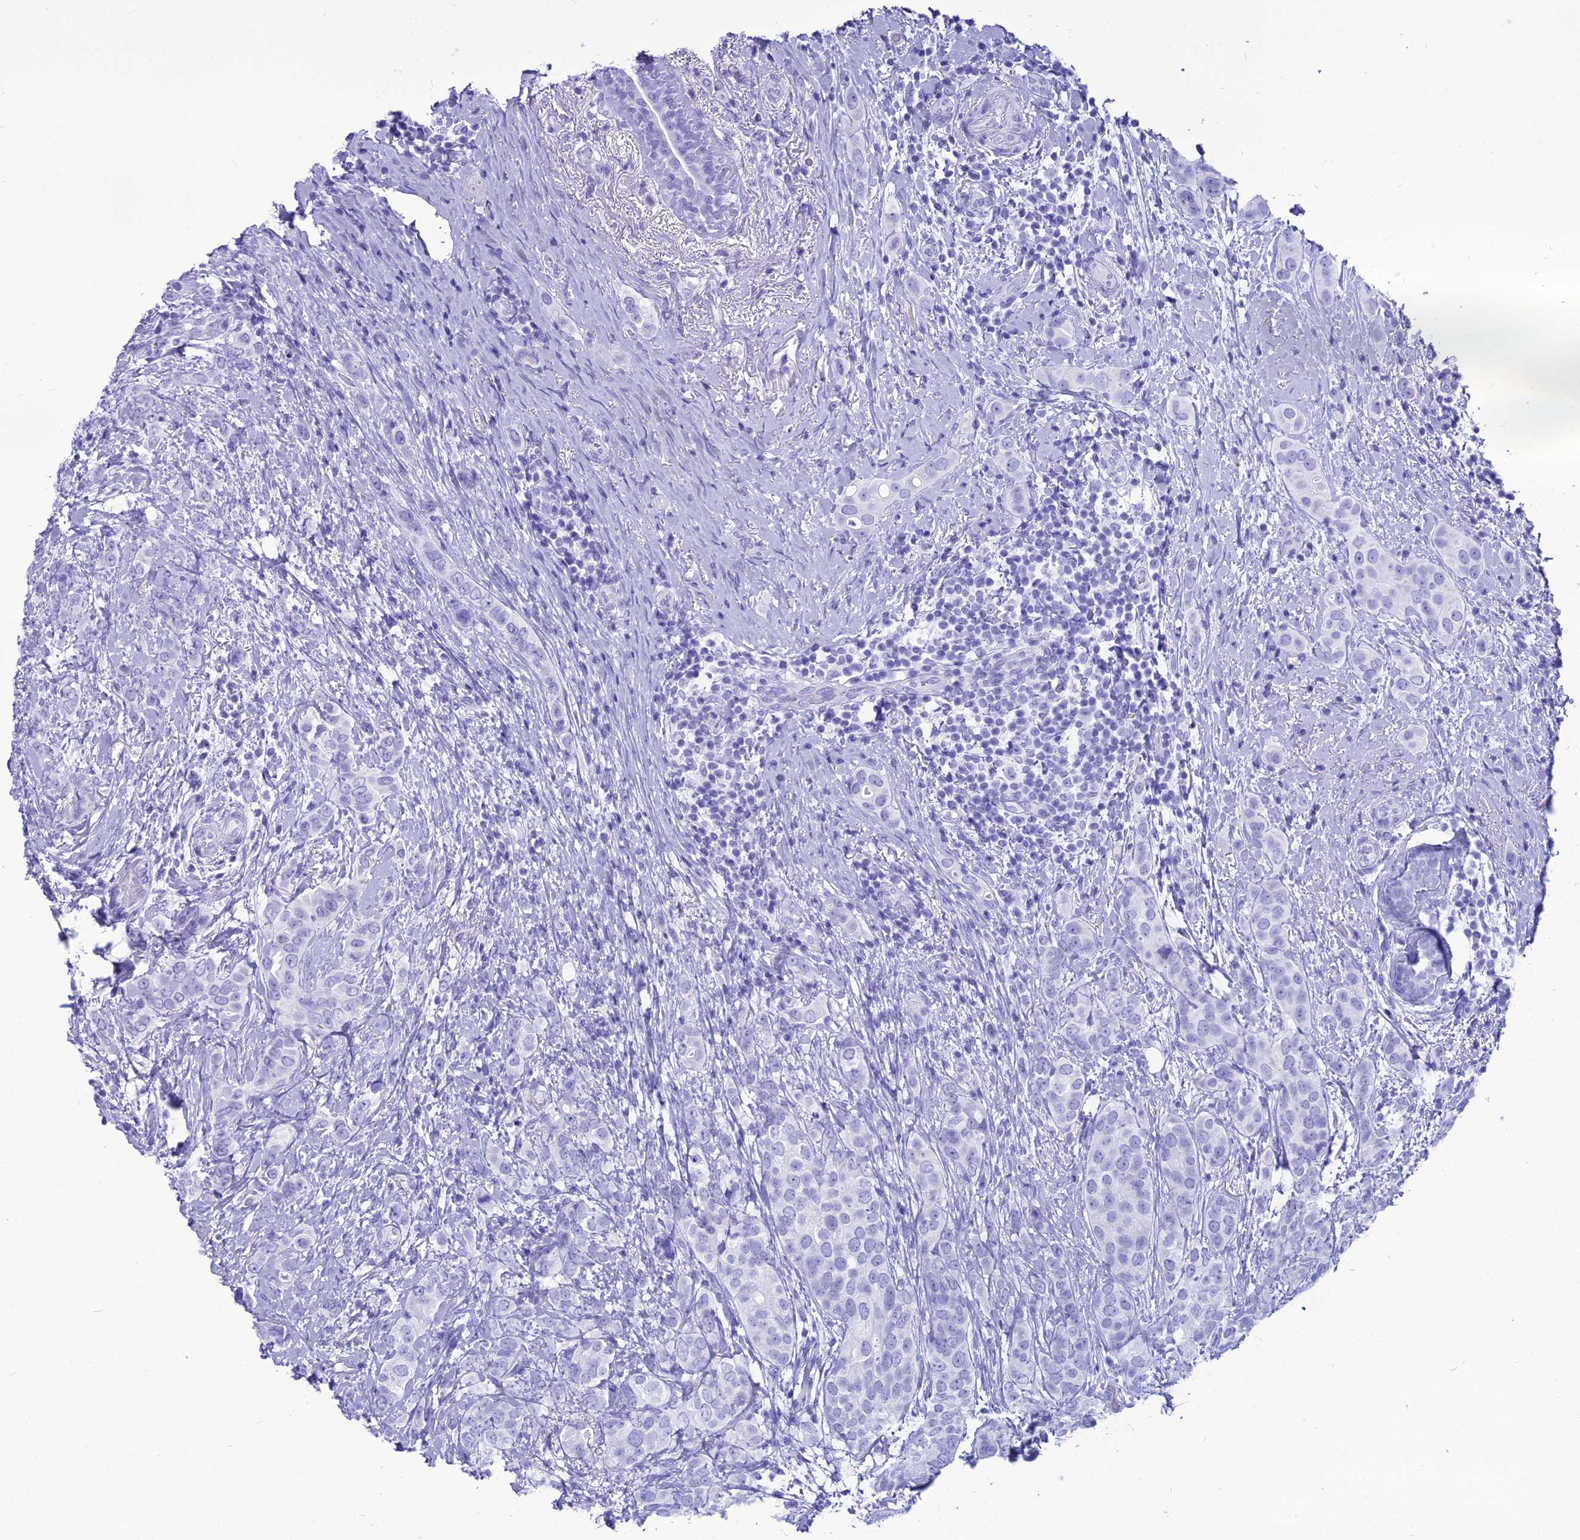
{"staining": {"intensity": "negative", "quantity": "none", "location": "none"}, "tissue": "breast cancer", "cell_type": "Tumor cells", "image_type": "cancer", "snomed": [{"axis": "morphology", "description": "Lobular carcinoma"}, {"axis": "topography", "description": "Breast"}], "caption": "Tumor cells show no significant positivity in breast cancer (lobular carcinoma).", "gene": "PNMA5", "patient": {"sex": "female", "age": 51}}